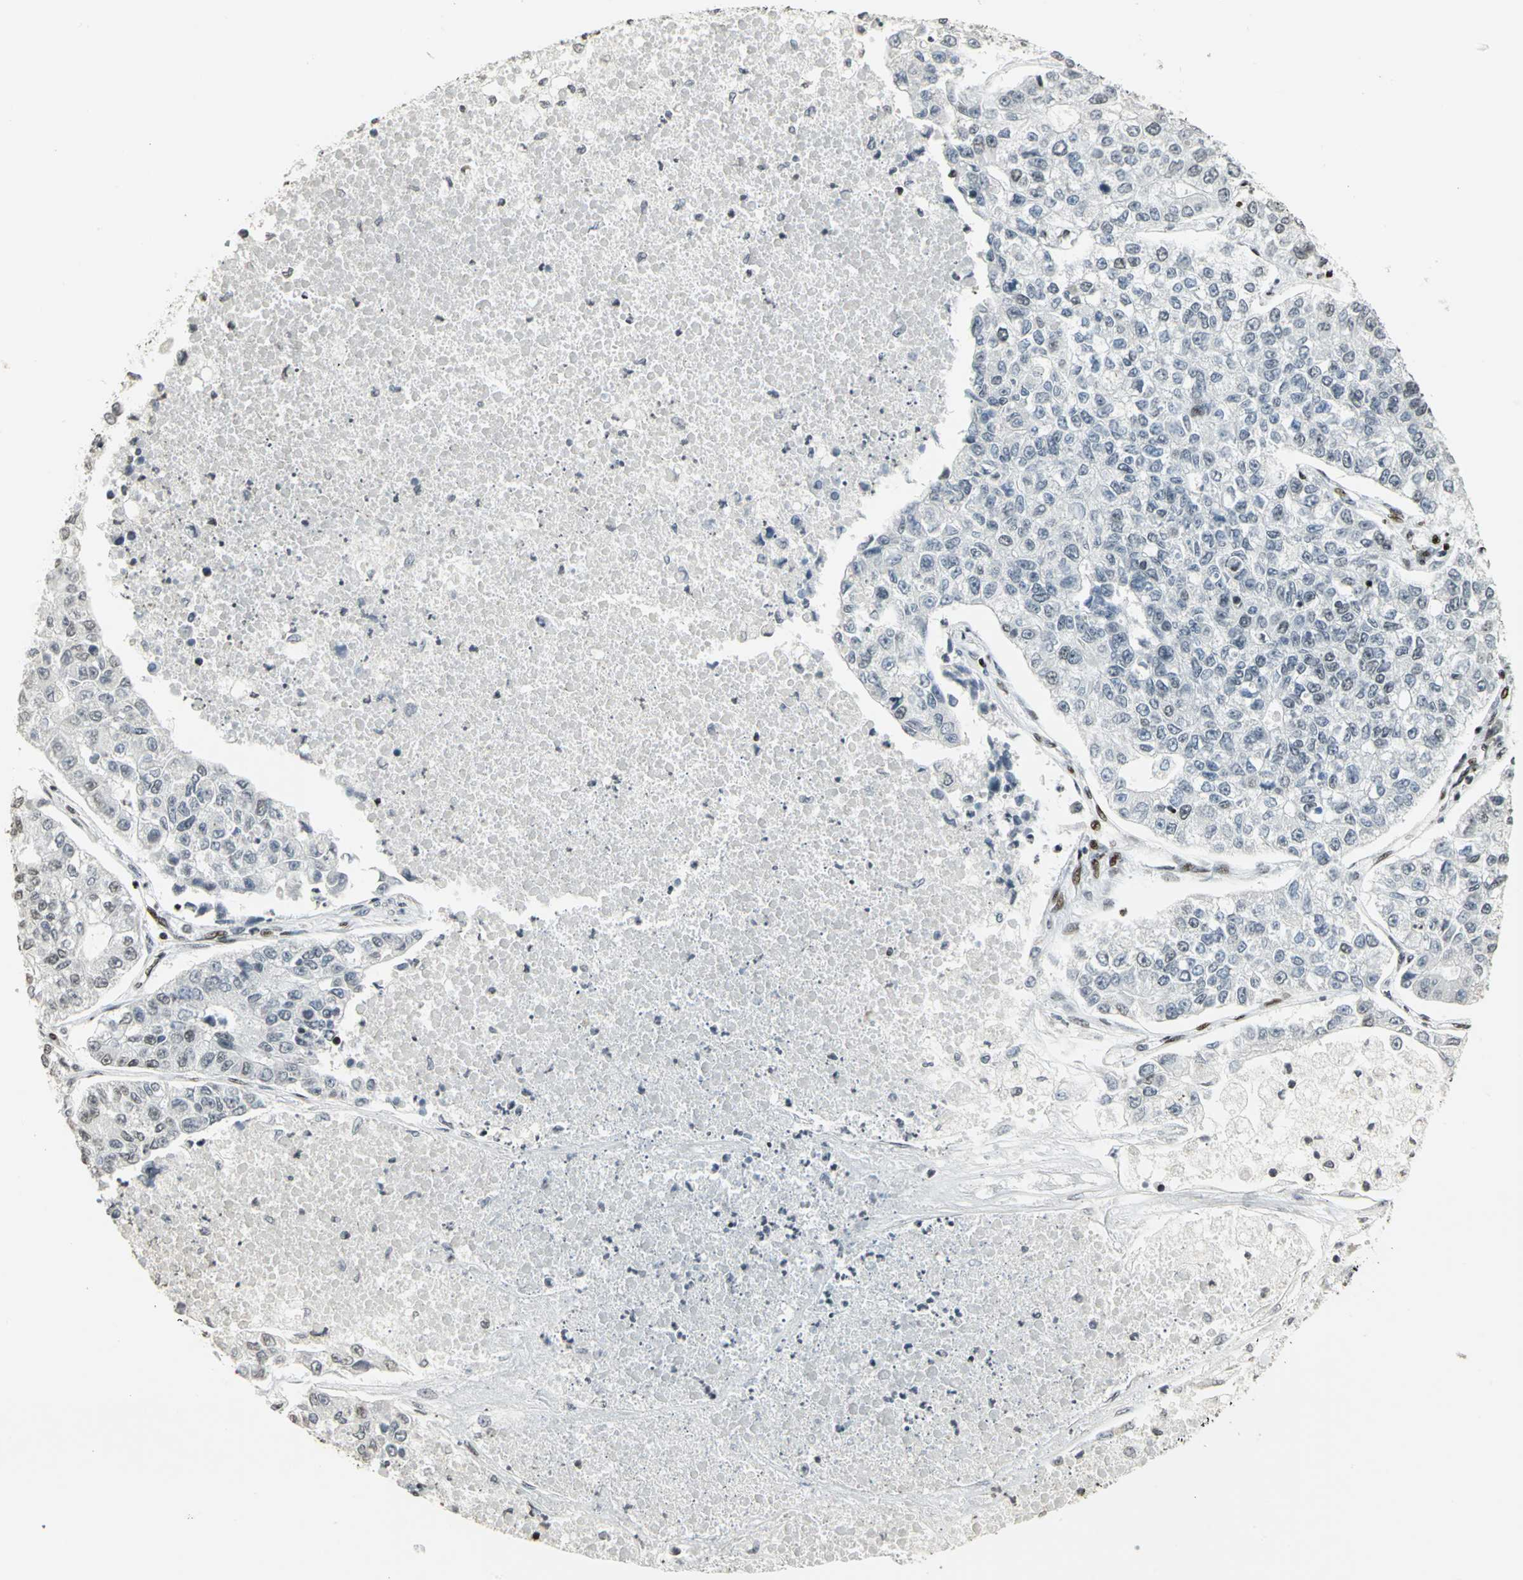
{"staining": {"intensity": "weak", "quantity": "<25%", "location": "nuclear"}, "tissue": "lung cancer", "cell_type": "Tumor cells", "image_type": "cancer", "snomed": [{"axis": "morphology", "description": "Adenocarcinoma, NOS"}, {"axis": "topography", "description": "Lung"}], "caption": "An image of lung cancer (adenocarcinoma) stained for a protein reveals no brown staining in tumor cells. The staining is performed using DAB (3,3'-diaminobenzidine) brown chromogen with nuclei counter-stained in using hematoxylin.", "gene": "KDM1A", "patient": {"sex": "male", "age": 49}}